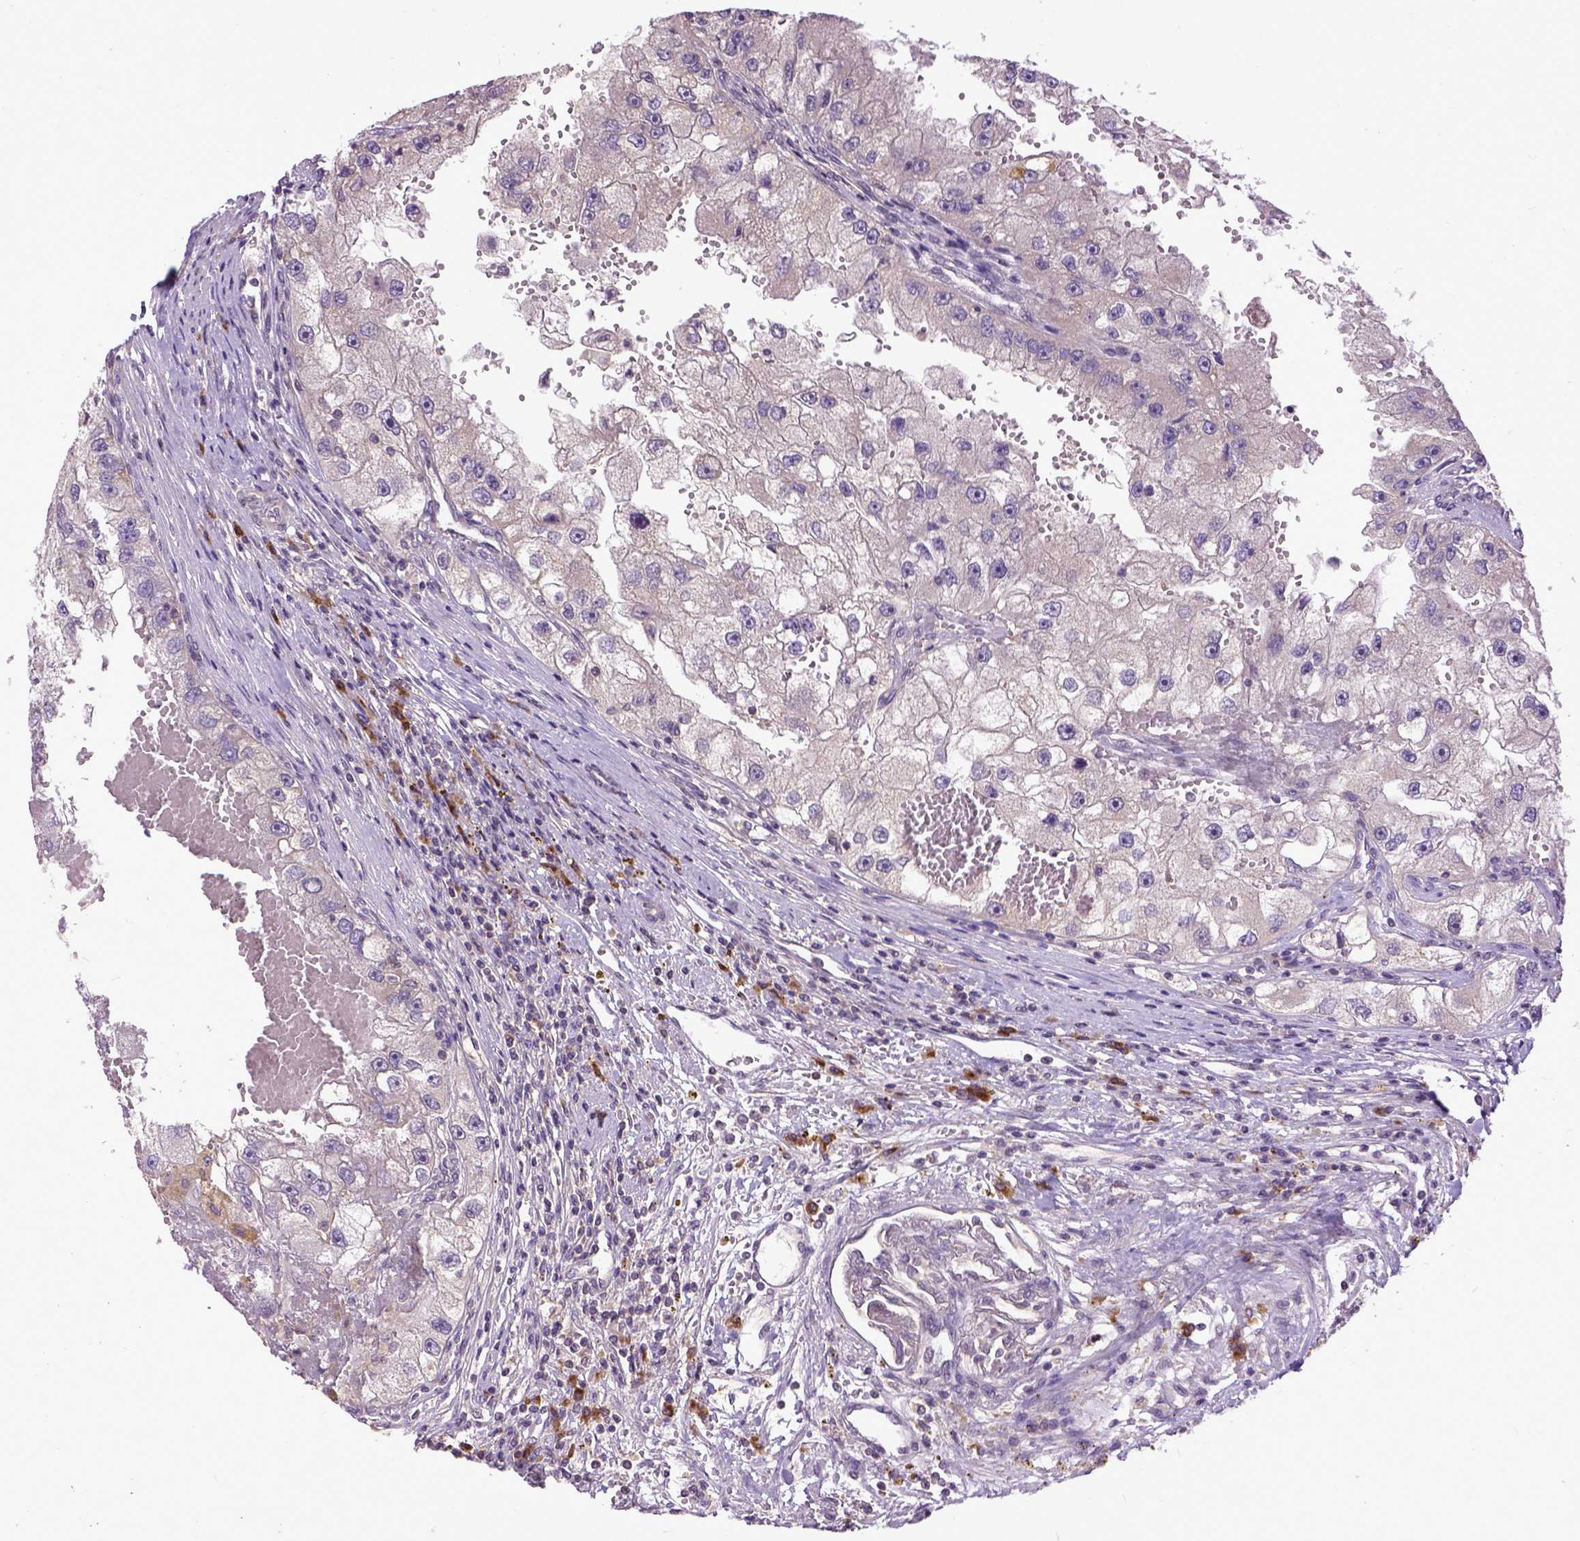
{"staining": {"intensity": "negative", "quantity": "none", "location": "none"}, "tissue": "renal cancer", "cell_type": "Tumor cells", "image_type": "cancer", "snomed": [{"axis": "morphology", "description": "Adenocarcinoma, NOS"}, {"axis": "topography", "description": "Kidney"}], "caption": "IHC image of human renal adenocarcinoma stained for a protein (brown), which shows no staining in tumor cells.", "gene": "CPNE1", "patient": {"sex": "male", "age": 63}}